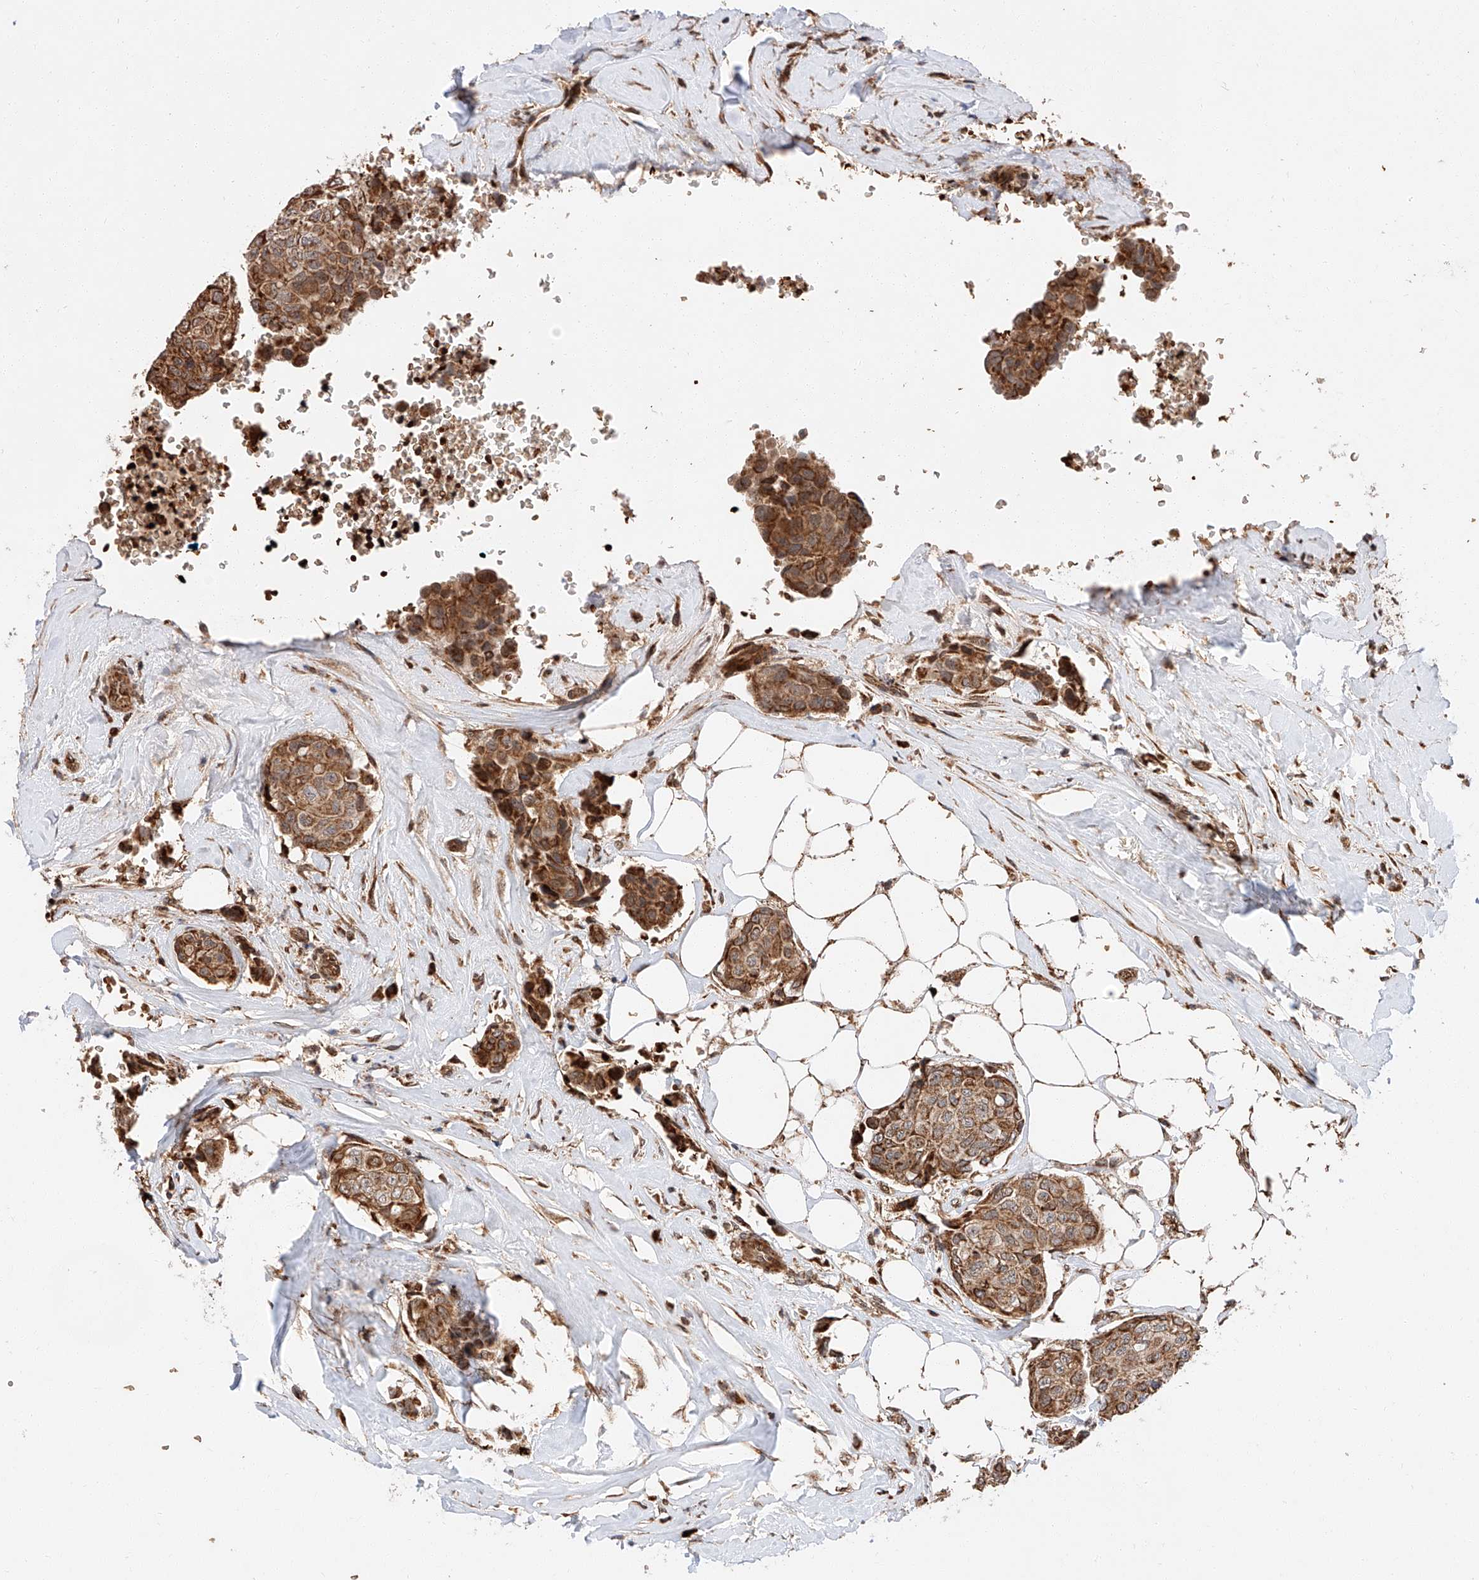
{"staining": {"intensity": "moderate", "quantity": ">75%", "location": "cytoplasmic/membranous"}, "tissue": "breast cancer", "cell_type": "Tumor cells", "image_type": "cancer", "snomed": [{"axis": "morphology", "description": "Duct carcinoma"}, {"axis": "topography", "description": "Breast"}], "caption": "DAB (3,3'-diaminobenzidine) immunohistochemical staining of human breast cancer (invasive ductal carcinoma) shows moderate cytoplasmic/membranous protein positivity in about >75% of tumor cells.", "gene": "THTPA", "patient": {"sex": "female", "age": 80}}